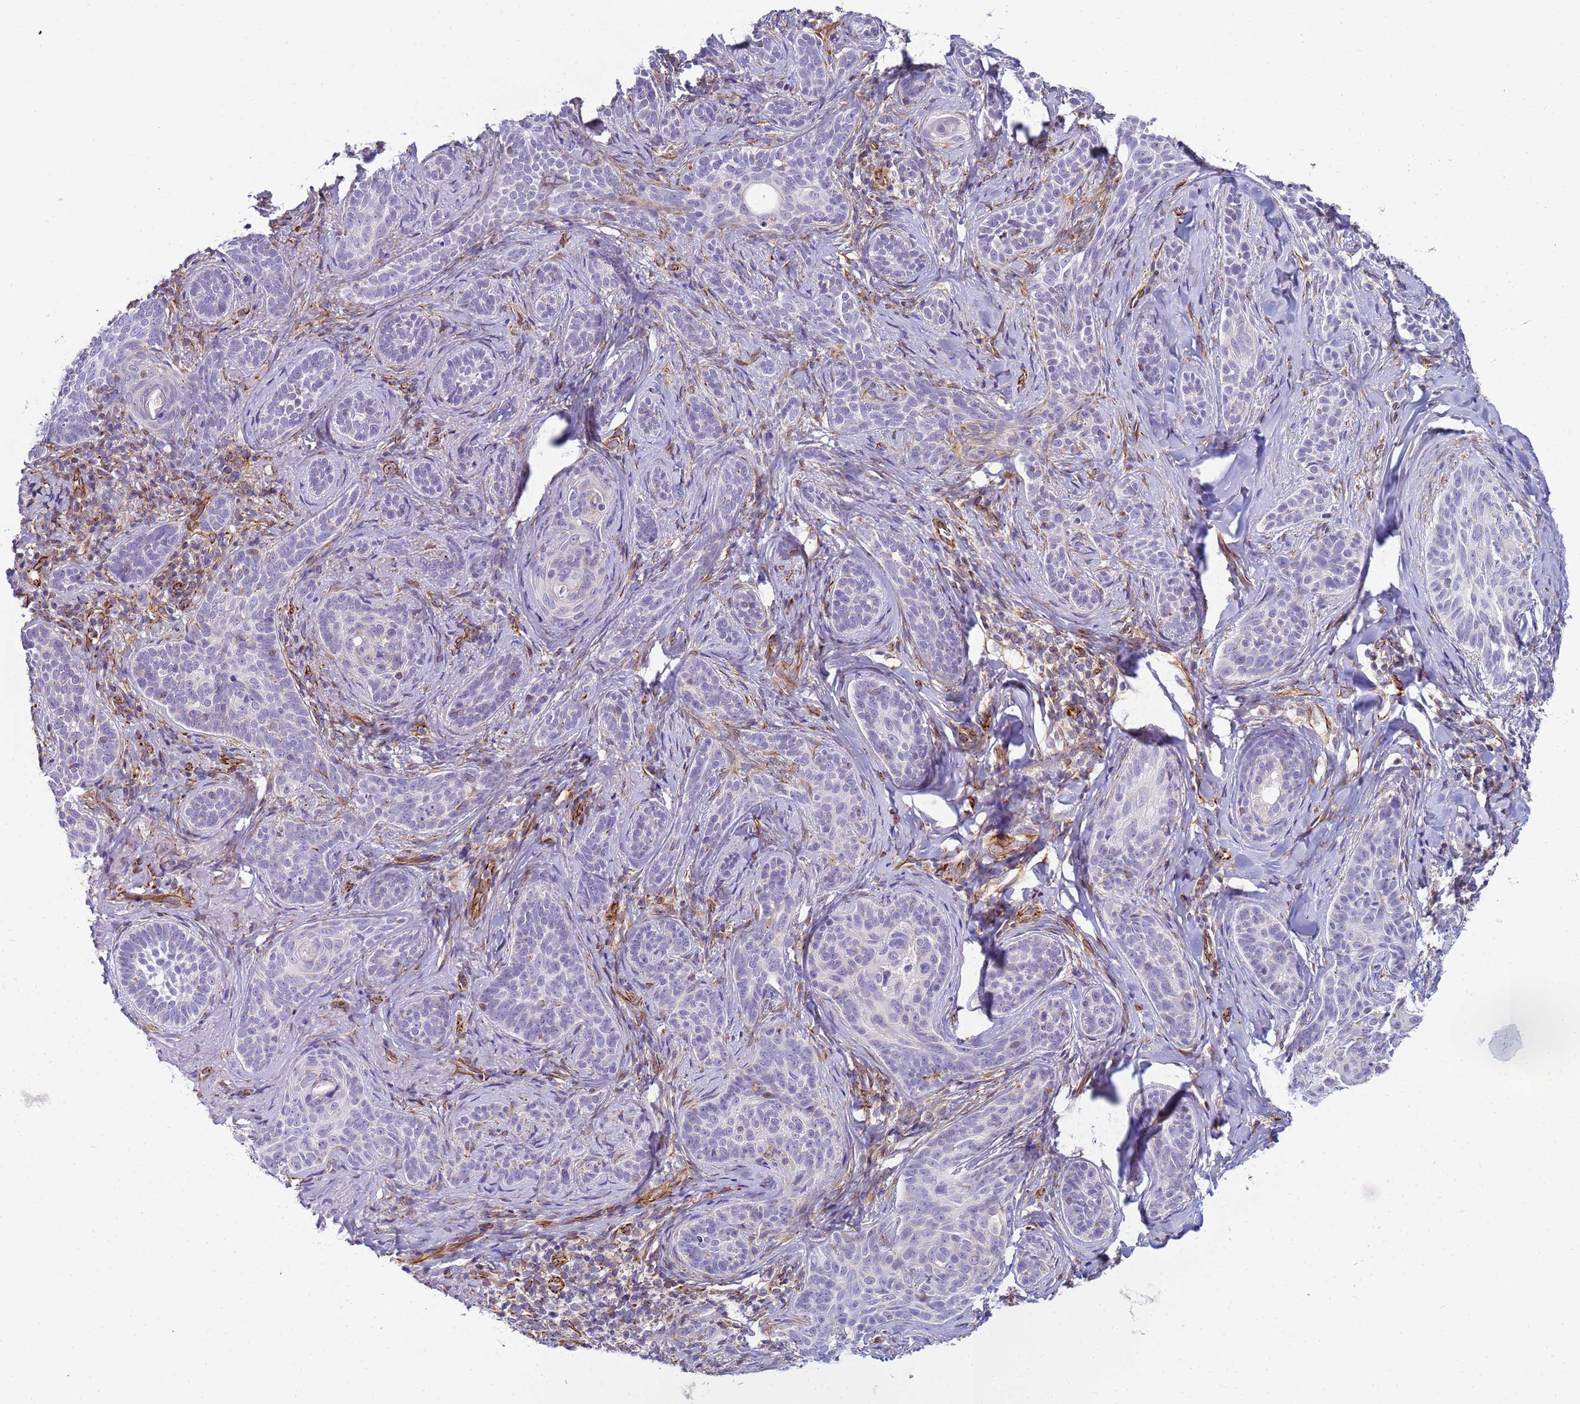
{"staining": {"intensity": "negative", "quantity": "none", "location": "none"}, "tissue": "skin cancer", "cell_type": "Tumor cells", "image_type": "cancer", "snomed": [{"axis": "morphology", "description": "Basal cell carcinoma"}, {"axis": "topography", "description": "Skin"}], "caption": "This is an immunohistochemistry (IHC) photomicrograph of human skin basal cell carcinoma. There is no staining in tumor cells.", "gene": "UBXN2B", "patient": {"sex": "male", "age": 71}}